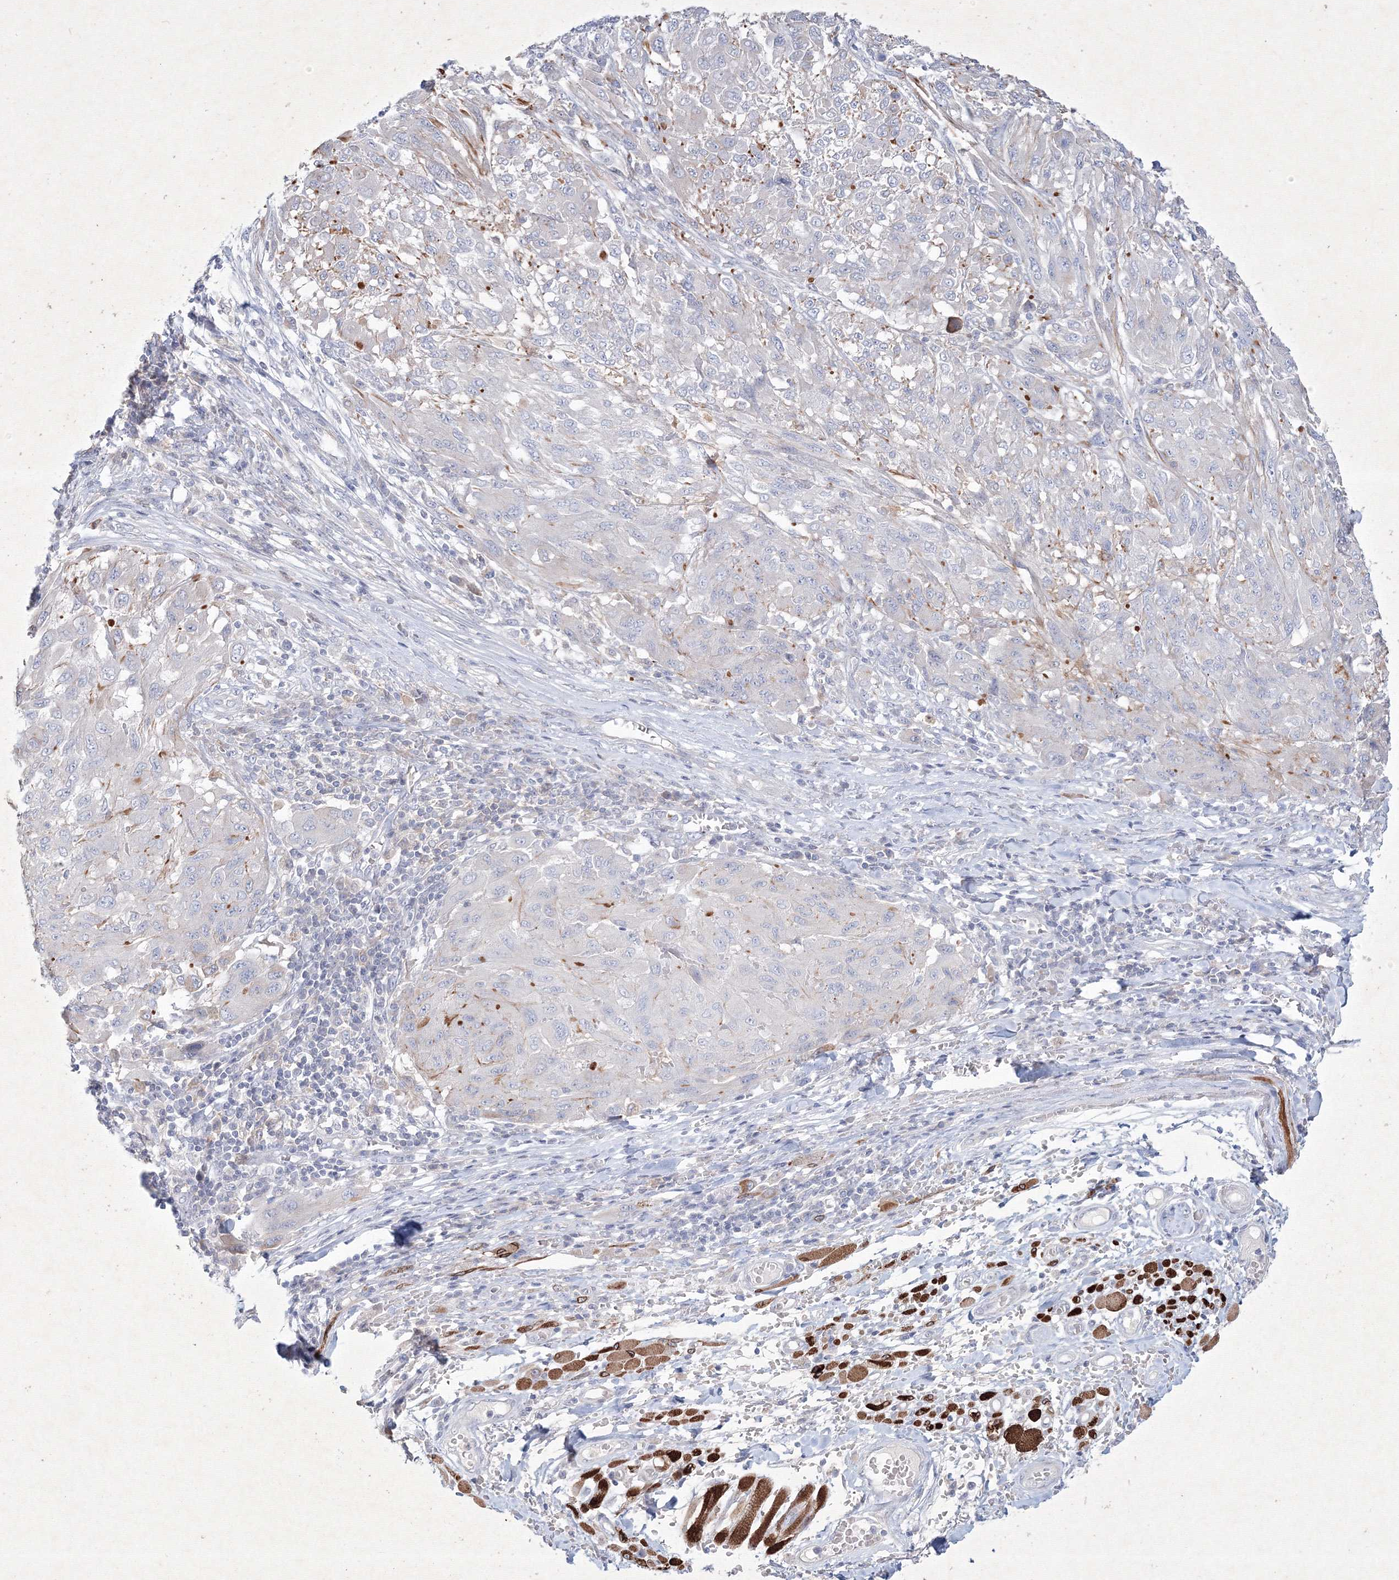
{"staining": {"intensity": "negative", "quantity": "none", "location": "none"}, "tissue": "melanoma", "cell_type": "Tumor cells", "image_type": "cancer", "snomed": [{"axis": "morphology", "description": "Malignant melanoma, NOS"}, {"axis": "topography", "description": "Skin"}], "caption": "This micrograph is of malignant melanoma stained with immunohistochemistry (IHC) to label a protein in brown with the nuclei are counter-stained blue. There is no positivity in tumor cells.", "gene": "CXXC4", "patient": {"sex": "female", "age": 91}}